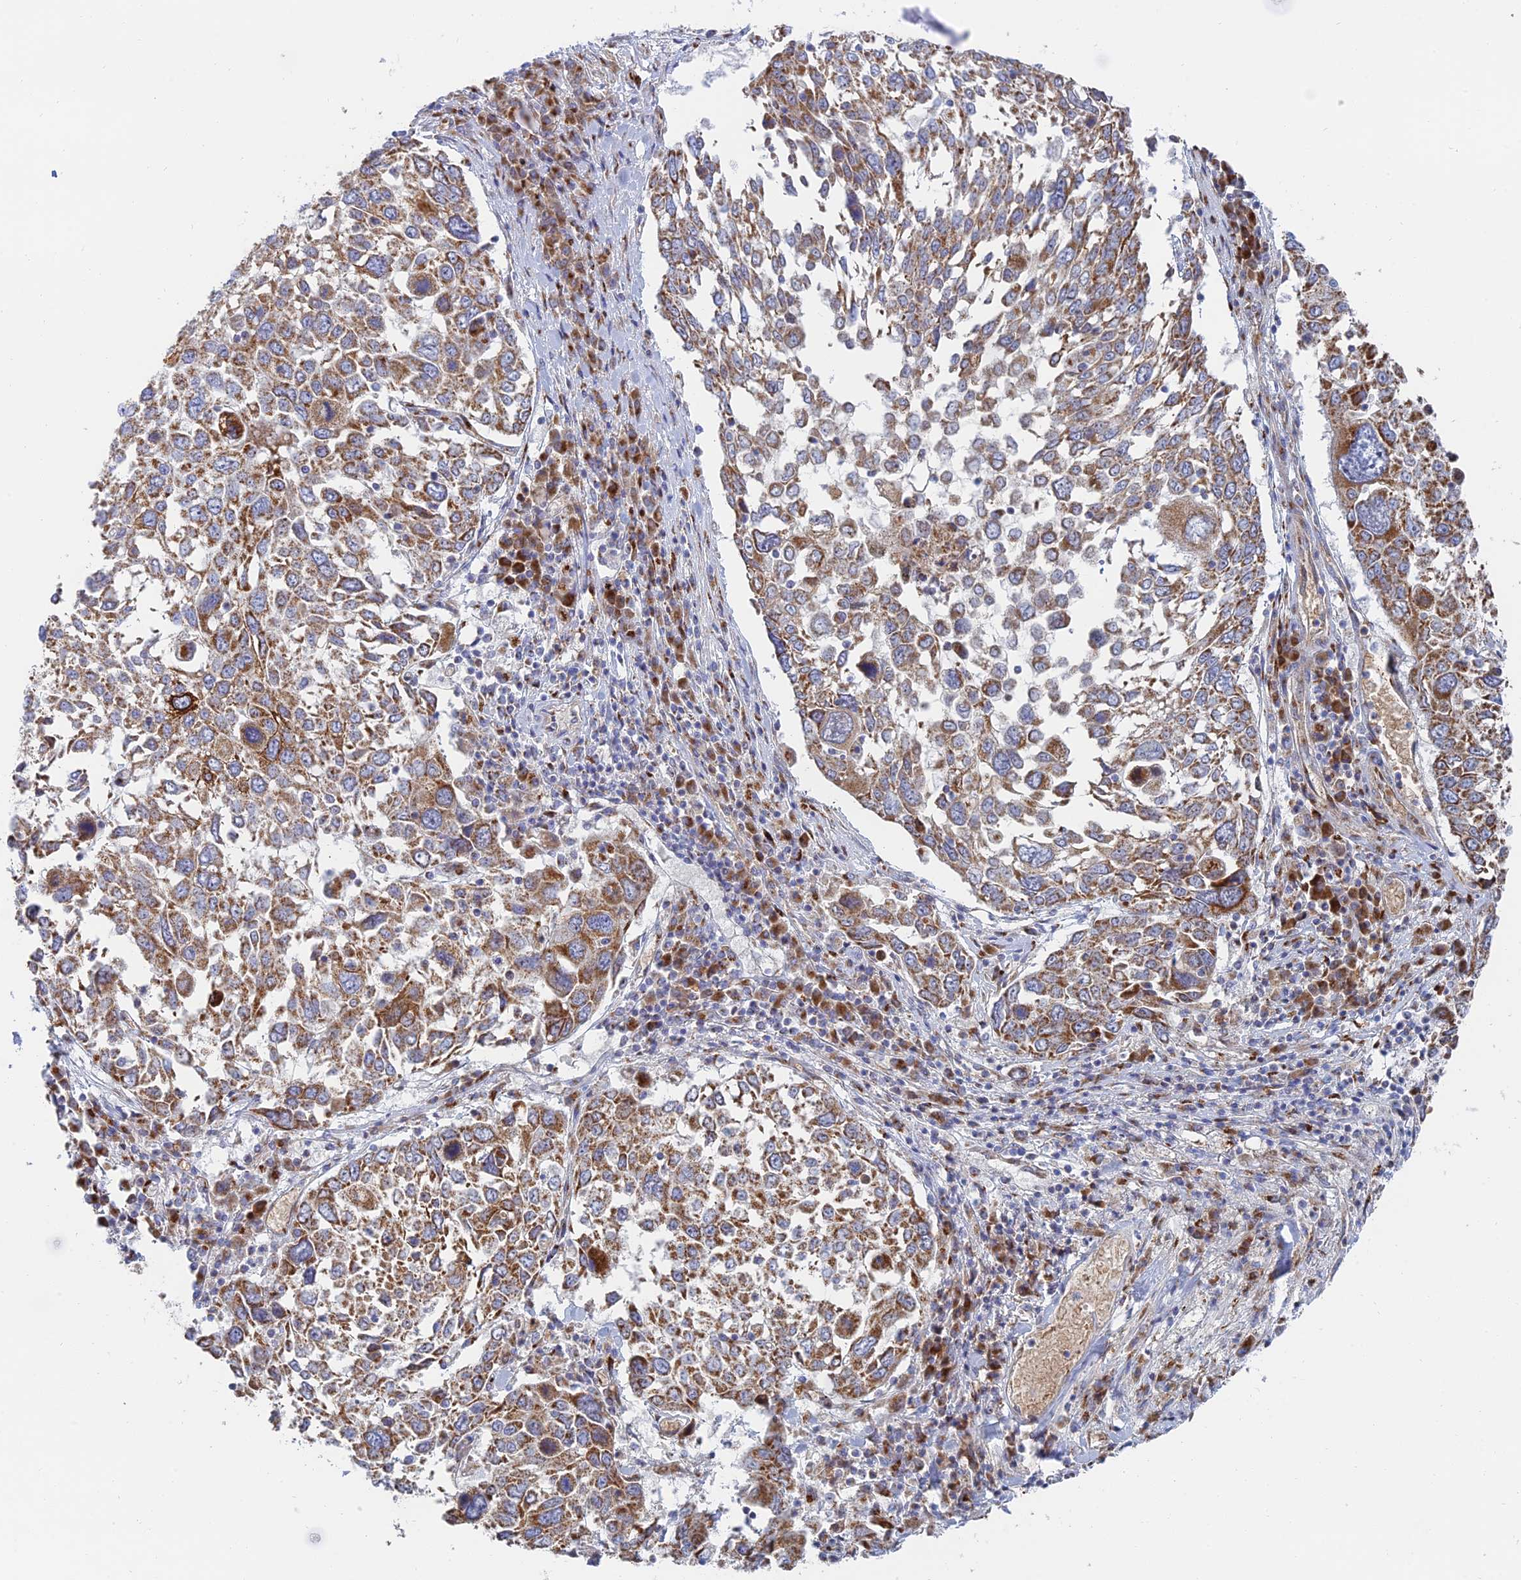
{"staining": {"intensity": "moderate", "quantity": ">75%", "location": "cytoplasmic/membranous"}, "tissue": "lung cancer", "cell_type": "Tumor cells", "image_type": "cancer", "snomed": [{"axis": "morphology", "description": "Squamous cell carcinoma, NOS"}, {"axis": "topography", "description": "Lung"}], "caption": "About >75% of tumor cells in human lung cancer (squamous cell carcinoma) display moderate cytoplasmic/membranous protein positivity as visualized by brown immunohistochemical staining.", "gene": "HS2ST1", "patient": {"sex": "male", "age": 65}}